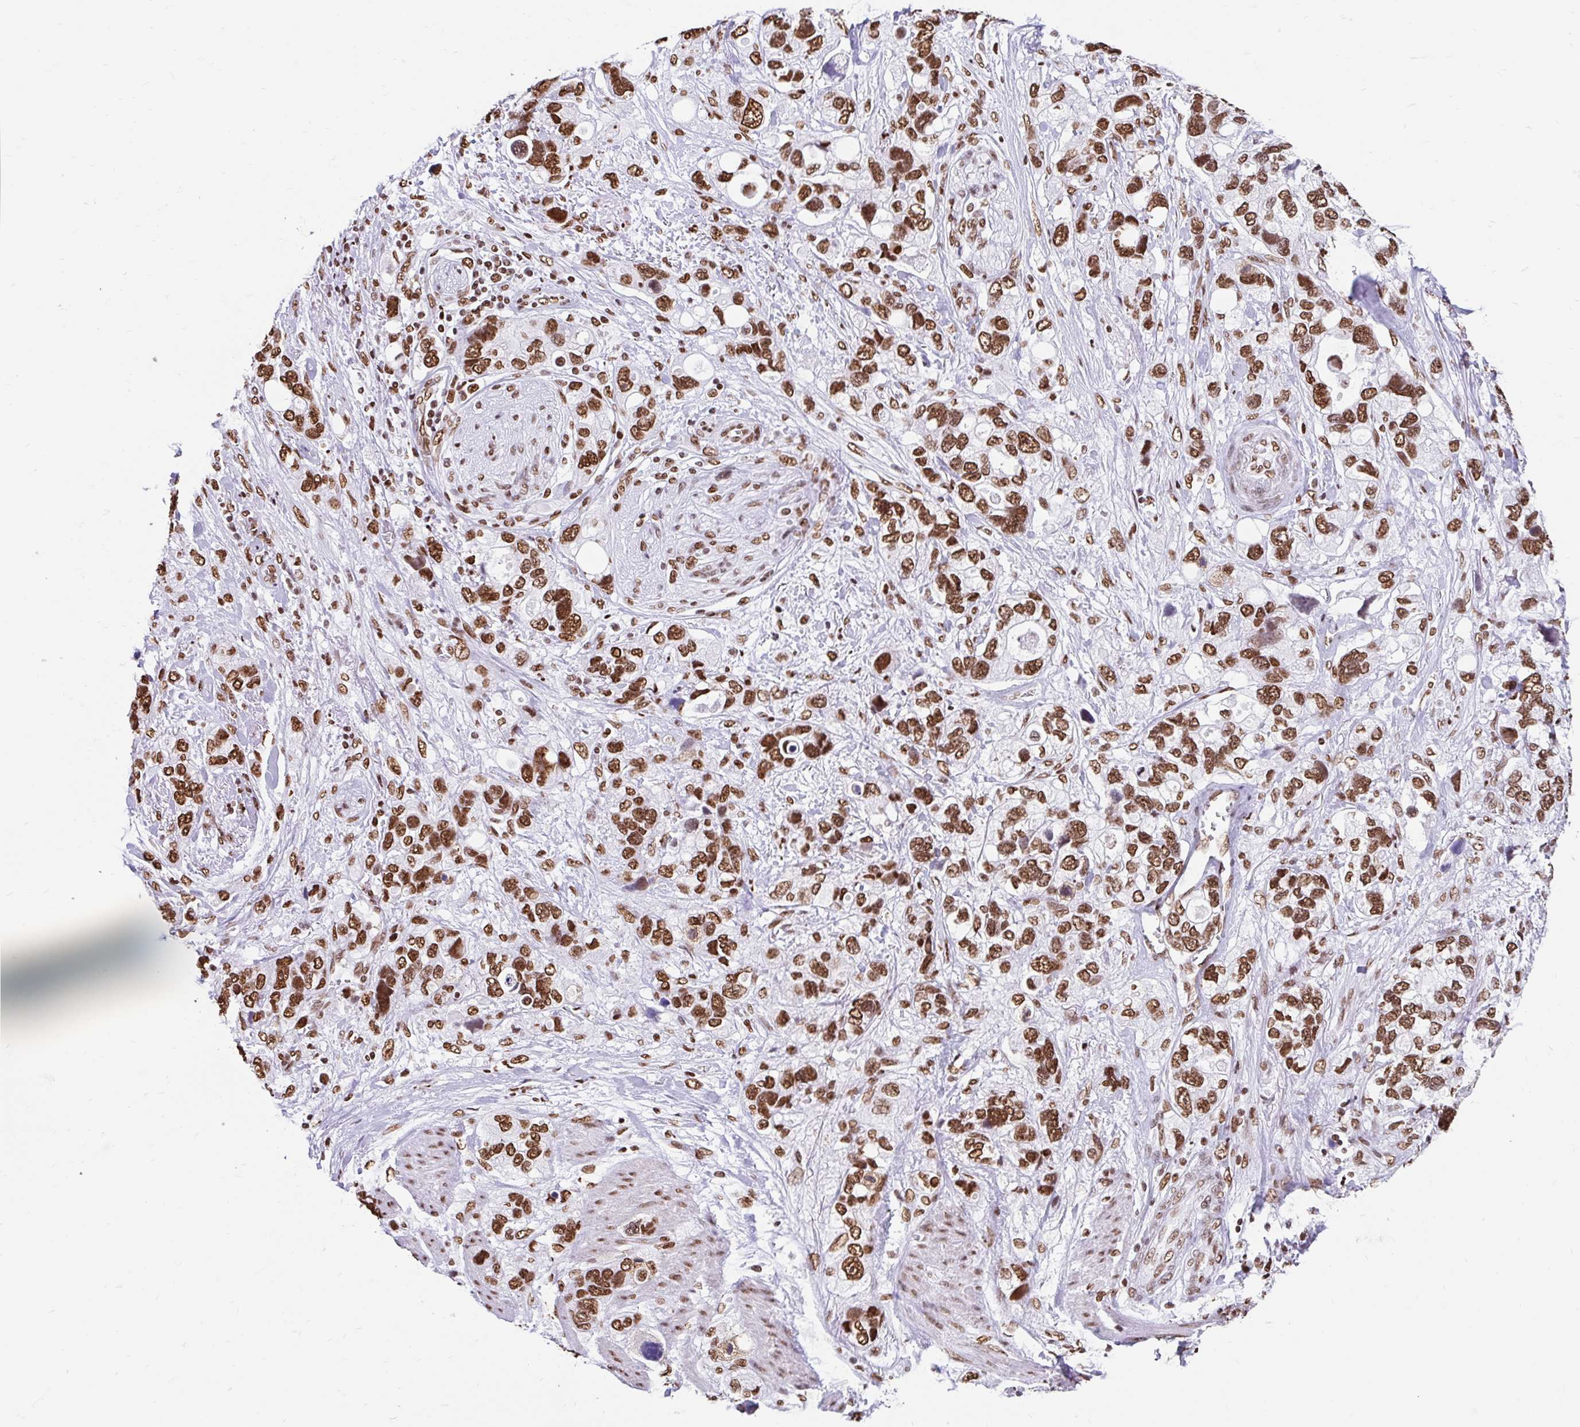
{"staining": {"intensity": "strong", "quantity": ">75%", "location": "nuclear"}, "tissue": "stomach cancer", "cell_type": "Tumor cells", "image_type": "cancer", "snomed": [{"axis": "morphology", "description": "Adenocarcinoma, NOS"}, {"axis": "topography", "description": "Stomach, upper"}], "caption": "Protein expression analysis of human stomach adenocarcinoma reveals strong nuclear staining in about >75% of tumor cells. Immunohistochemistry stains the protein of interest in brown and the nuclei are stained blue.", "gene": "KHDRBS1", "patient": {"sex": "female", "age": 81}}